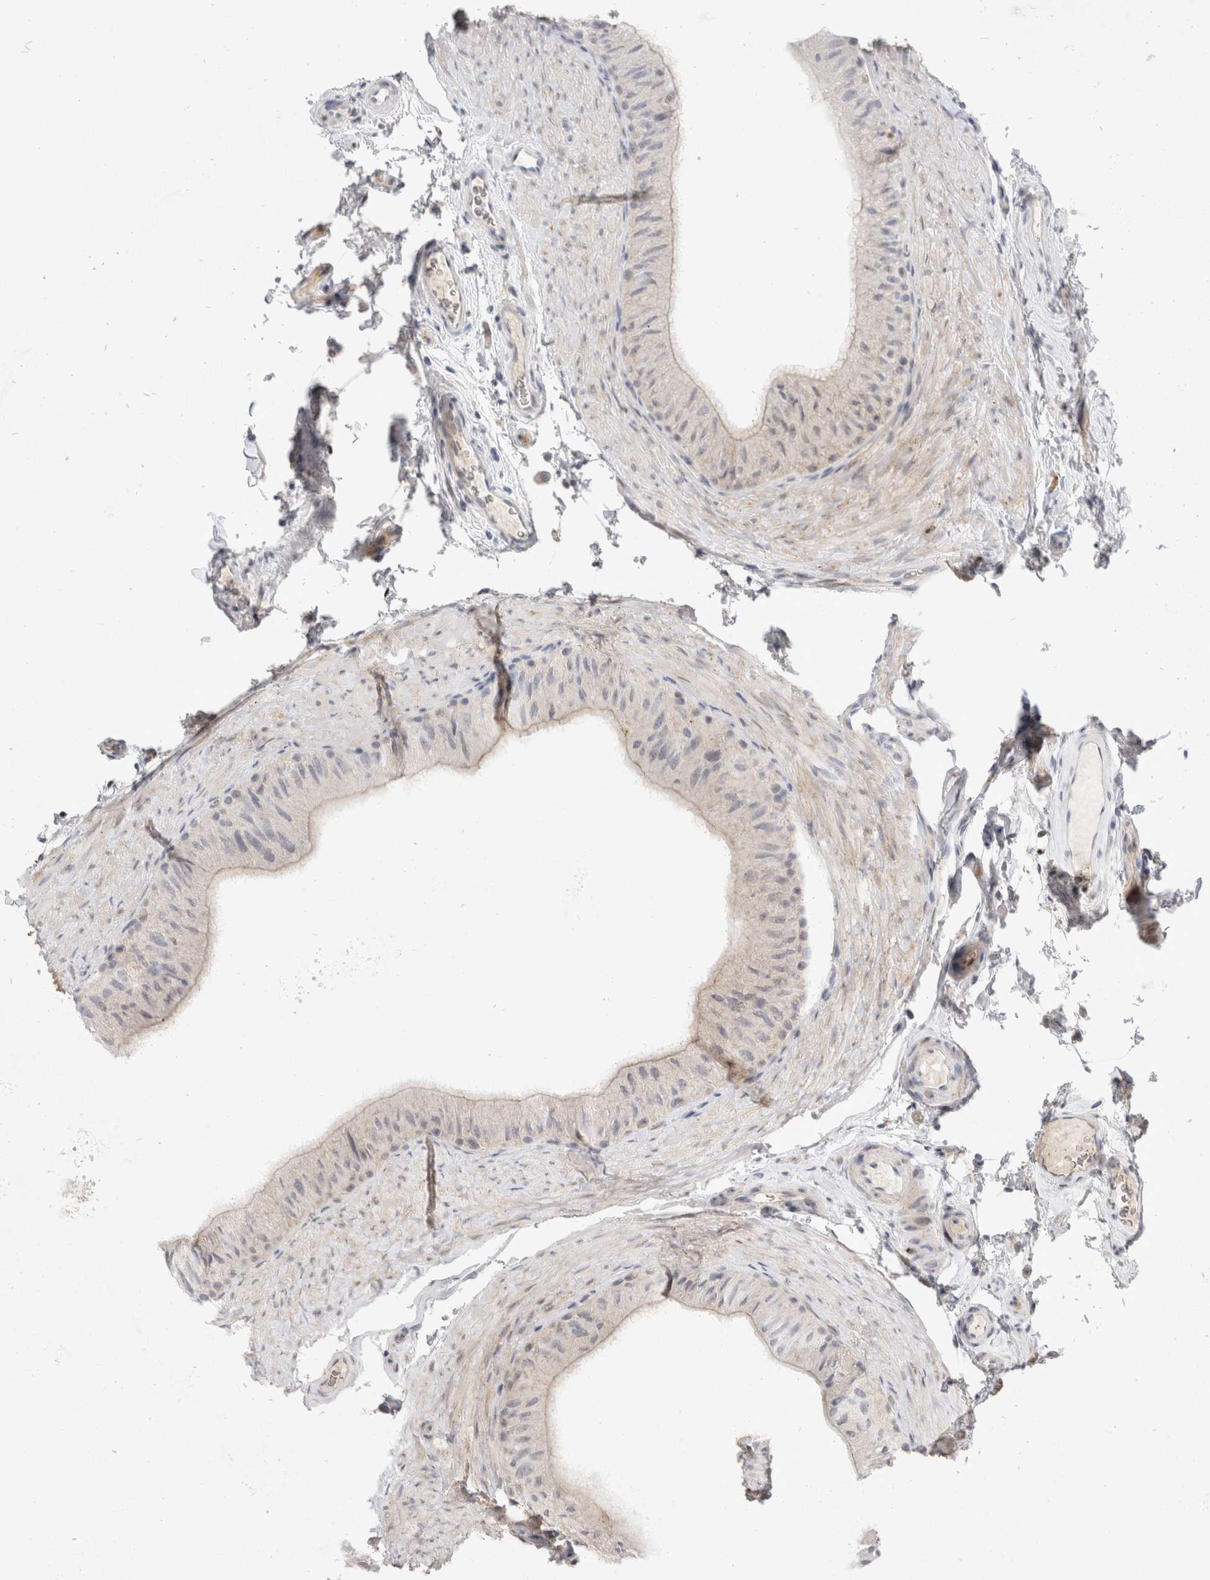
{"staining": {"intensity": "negative", "quantity": "none", "location": "none"}, "tissue": "epididymis", "cell_type": "Glandular cells", "image_type": "normal", "snomed": [{"axis": "morphology", "description": "Normal tissue, NOS"}, {"axis": "topography", "description": "Epididymis"}], "caption": "IHC image of benign human epididymis stained for a protein (brown), which demonstrates no staining in glandular cells.", "gene": "TOM1L2", "patient": {"sex": "male", "age": 49}}